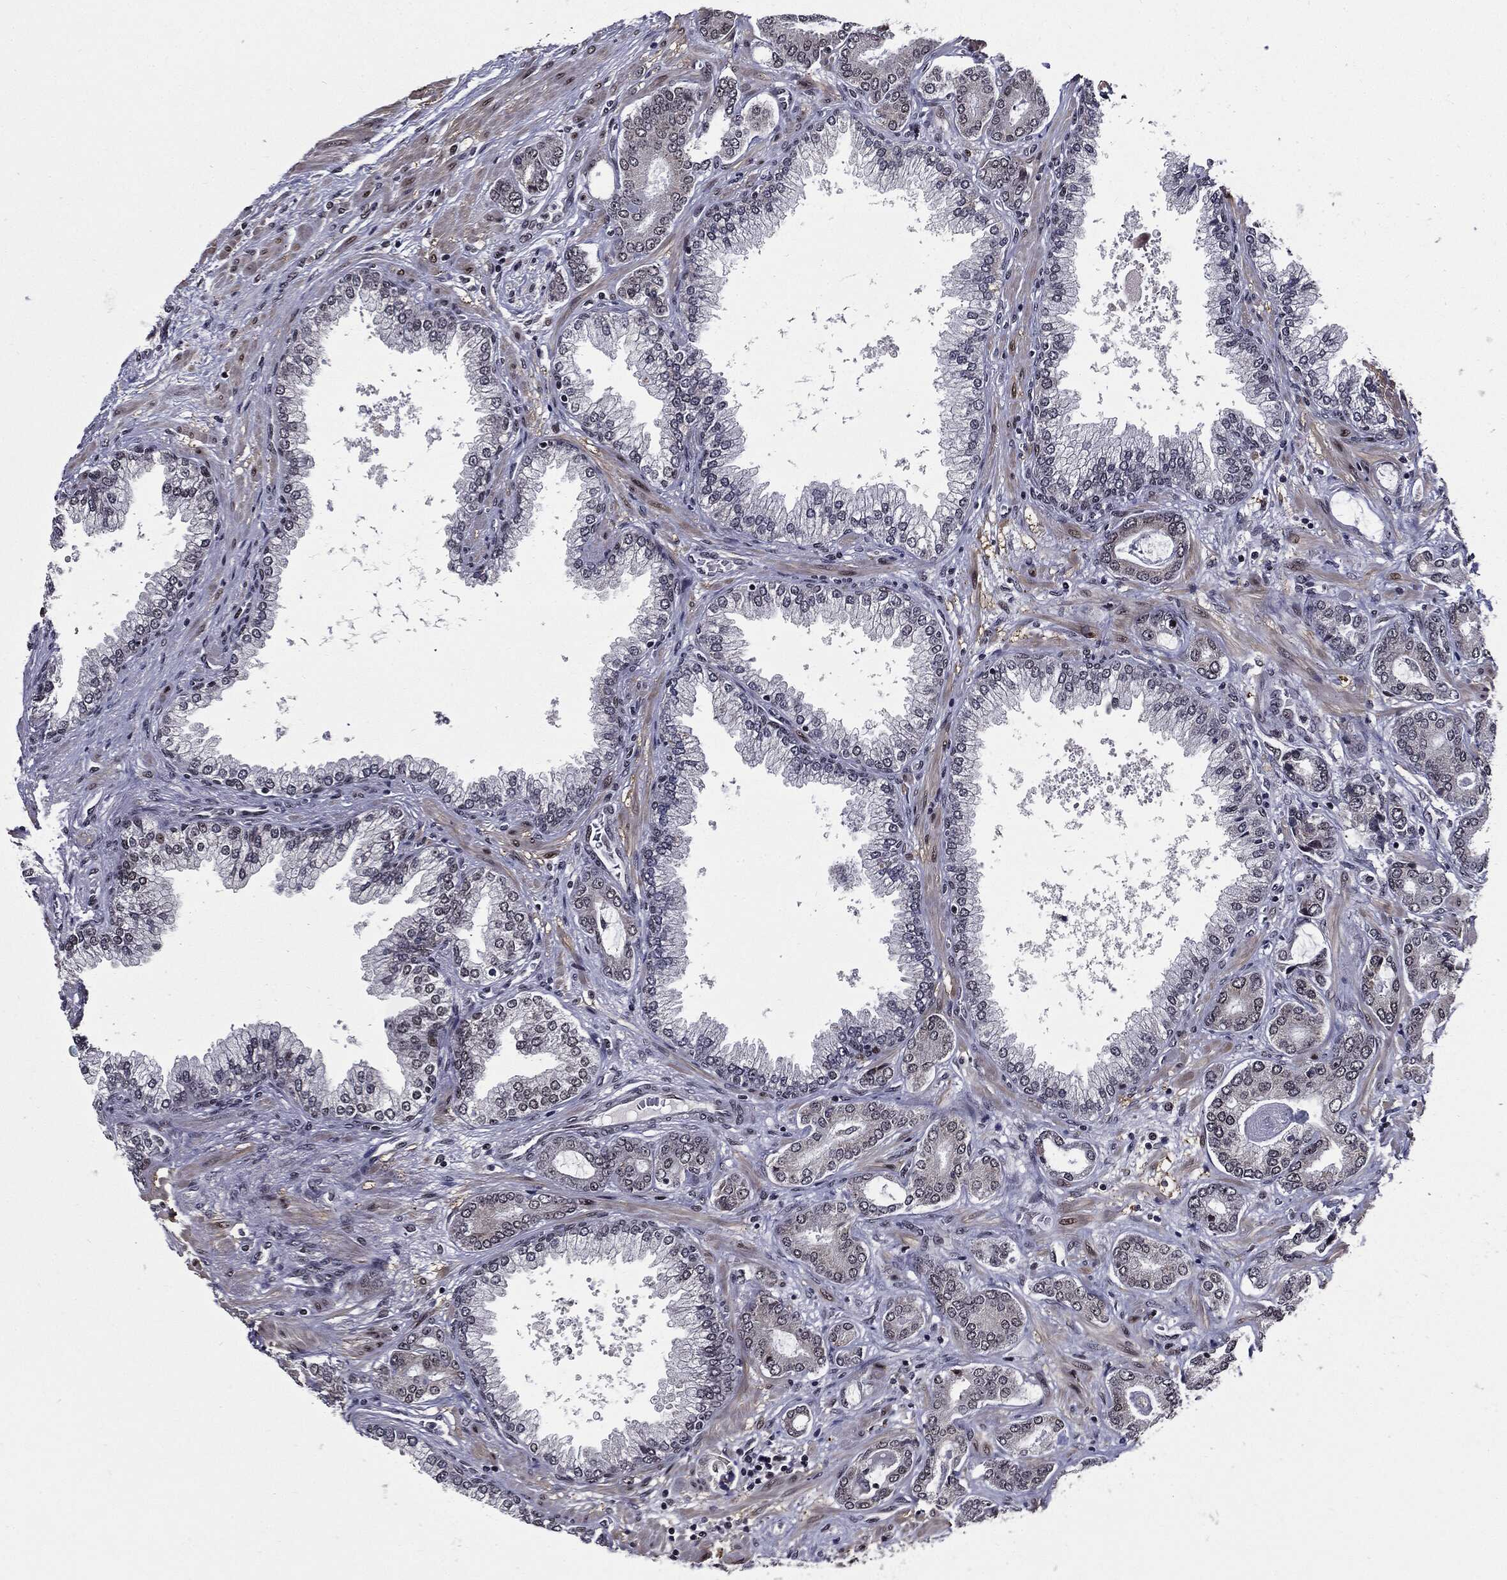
{"staining": {"intensity": "negative", "quantity": "none", "location": "none"}, "tissue": "prostate cancer", "cell_type": "Tumor cells", "image_type": "cancer", "snomed": [{"axis": "morphology", "description": "Adenocarcinoma, Low grade"}, {"axis": "topography", "description": "Prostate"}], "caption": "Tumor cells are negative for protein expression in human prostate cancer (low-grade adenocarcinoma). (DAB immunohistochemistry (IHC) with hematoxylin counter stain).", "gene": "ZFP91", "patient": {"sex": "male", "age": 68}}